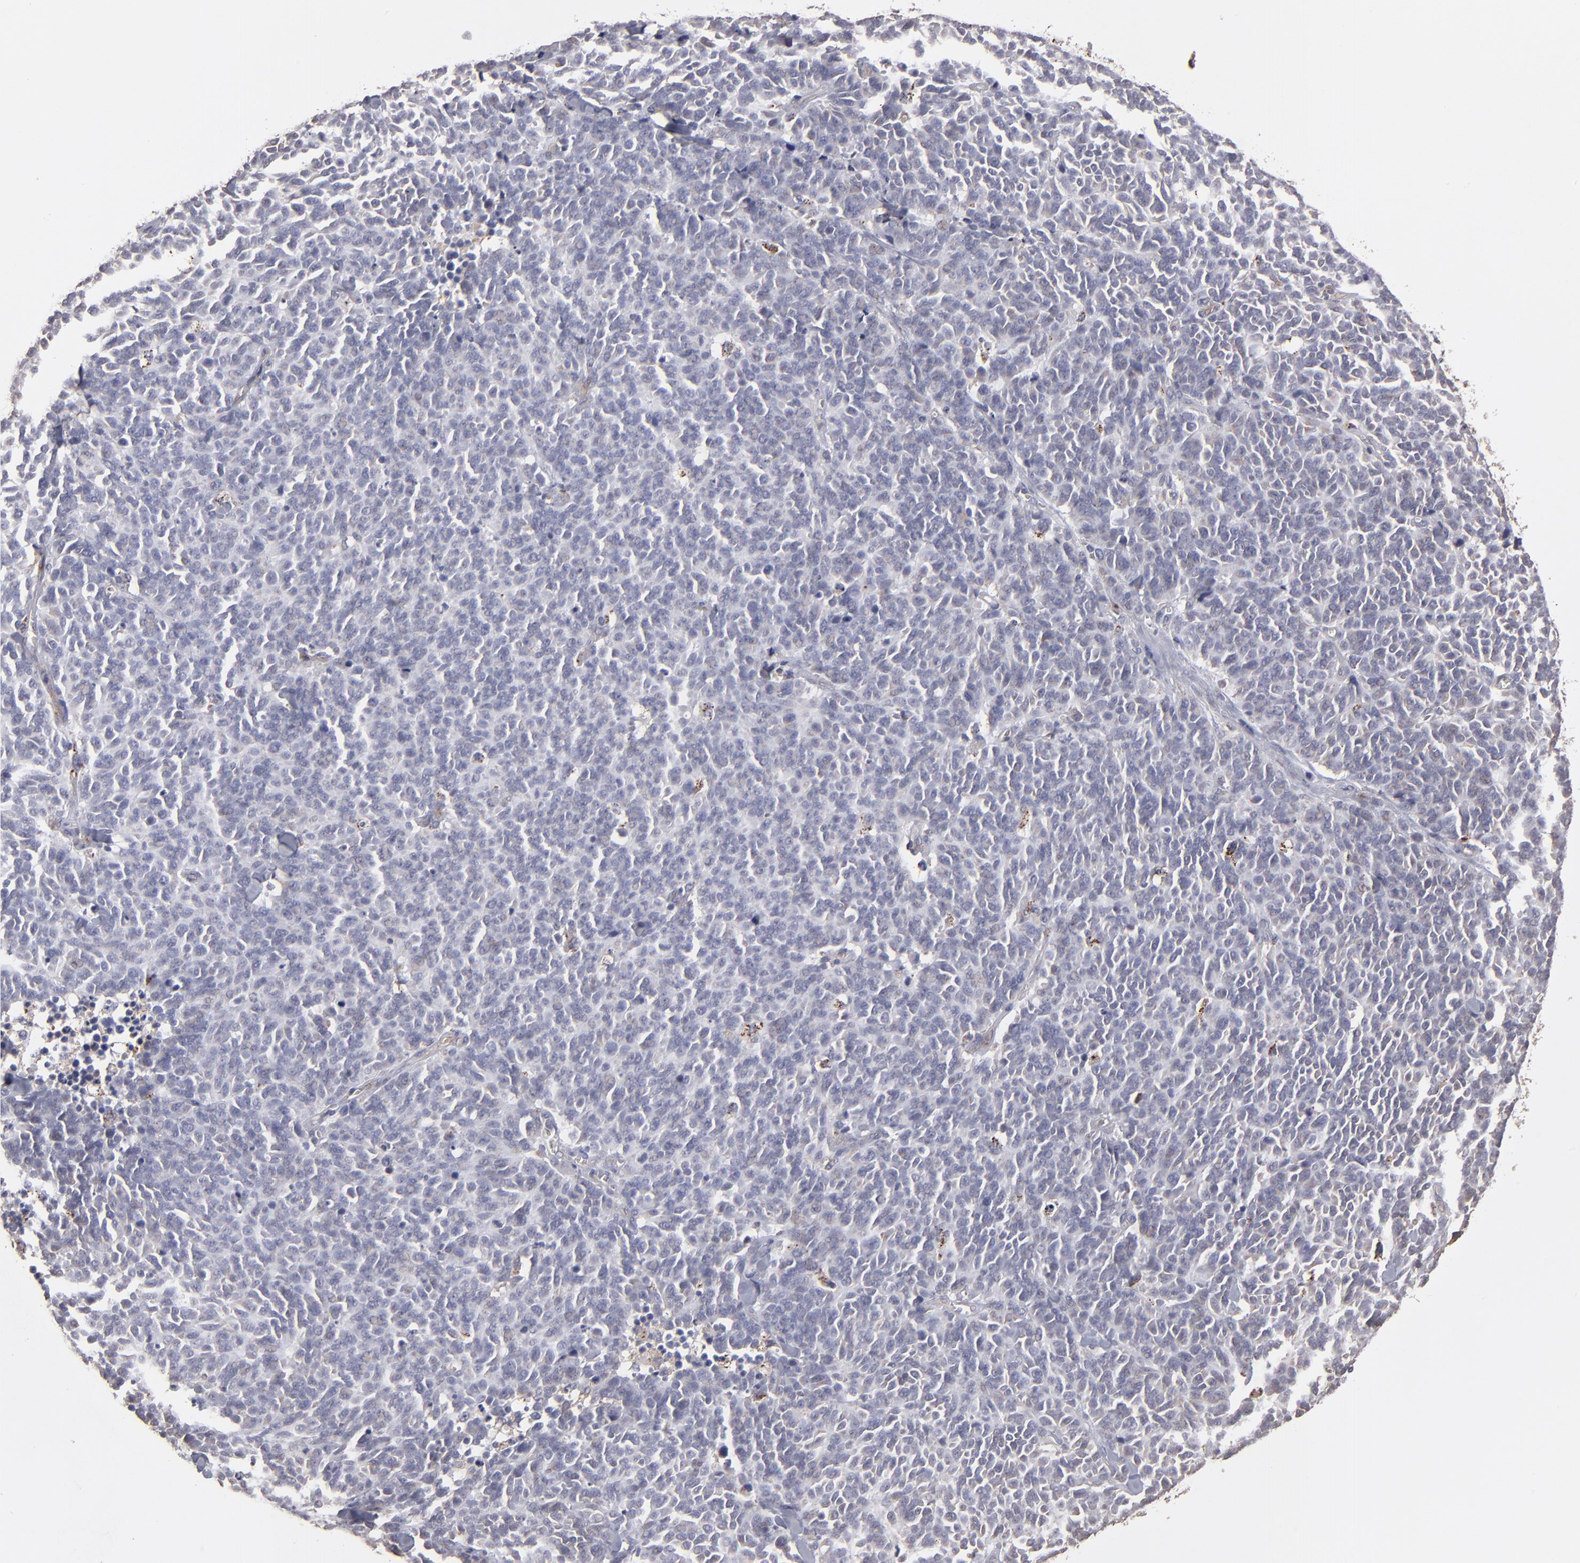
{"staining": {"intensity": "weak", "quantity": "25%-75%", "location": "cytoplasmic/membranous"}, "tissue": "lung cancer", "cell_type": "Tumor cells", "image_type": "cancer", "snomed": [{"axis": "morphology", "description": "Neoplasm, malignant, NOS"}, {"axis": "topography", "description": "Lung"}], "caption": "Immunohistochemistry (IHC) staining of lung cancer (malignant neoplasm), which displays low levels of weak cytoplasmic/membranous positivity in about 25%-75% of tumor cells indicating weak cytoplasmic/membranous protein staining. The staining was performed using DAB (brown) for protein detection and nuclei were counterstained in hematoxylin (blue).", "gene": "ITGB5", "patient": {"sex": "female", "age": 58}}